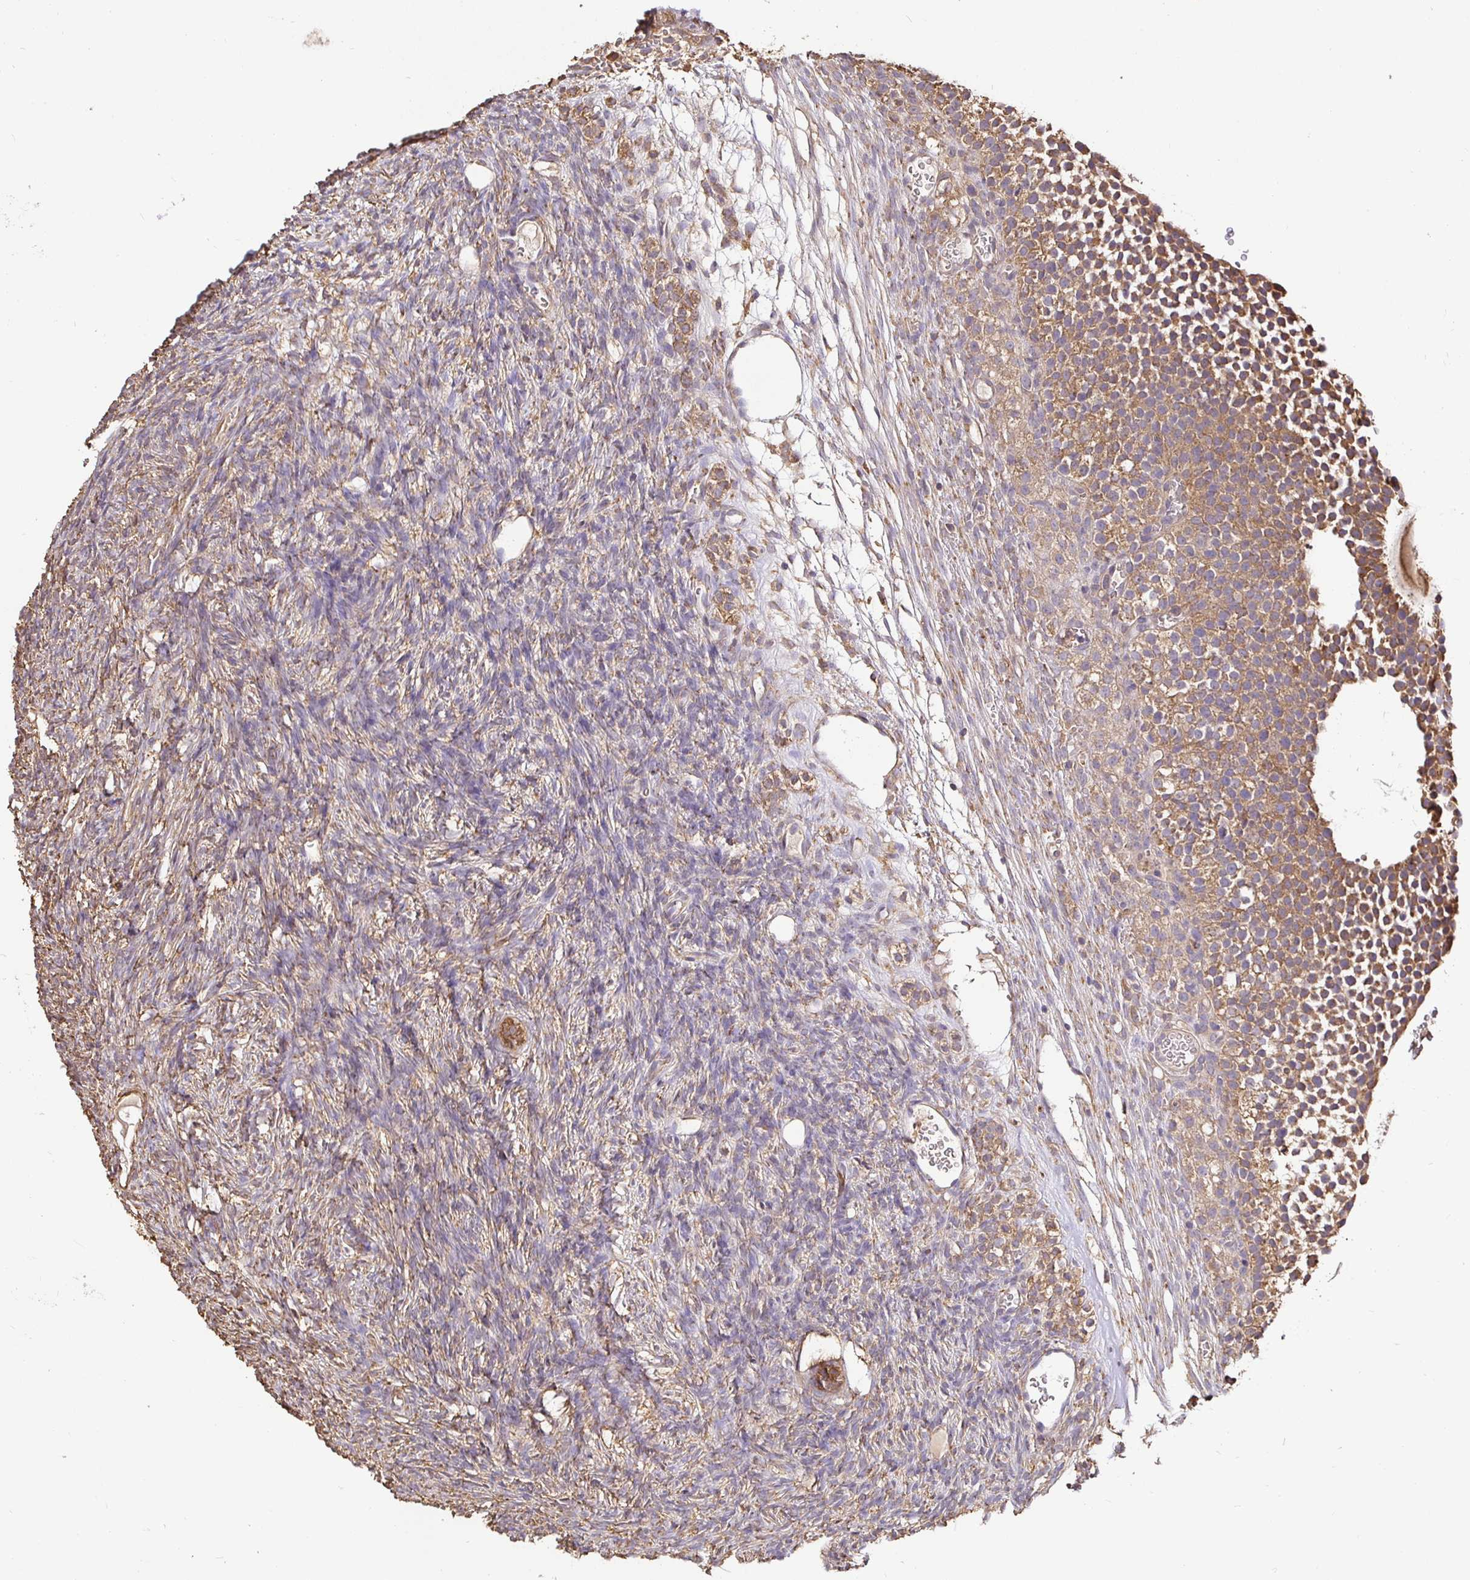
{"staining": {"intensity": "moderate", "quantity": ">75%", "location": "cytoplasmic/membranous"}, "tissue": "ovary", "cell_type": "Follicle cells", "image_type": "normal", "snomed": [{"axis": "morphology", "description": "Normal tissue, NOS"}, {"axis": "topography", "description": "Ovary"}], "caption": "Moderate cytoplasmic/membranous expression for a protein is appreciated in about >75% of follicle cells of benign ovary using IHC.", "gene": "MAPK8IP3", "patient": {"sex": "female", "age": 34}}